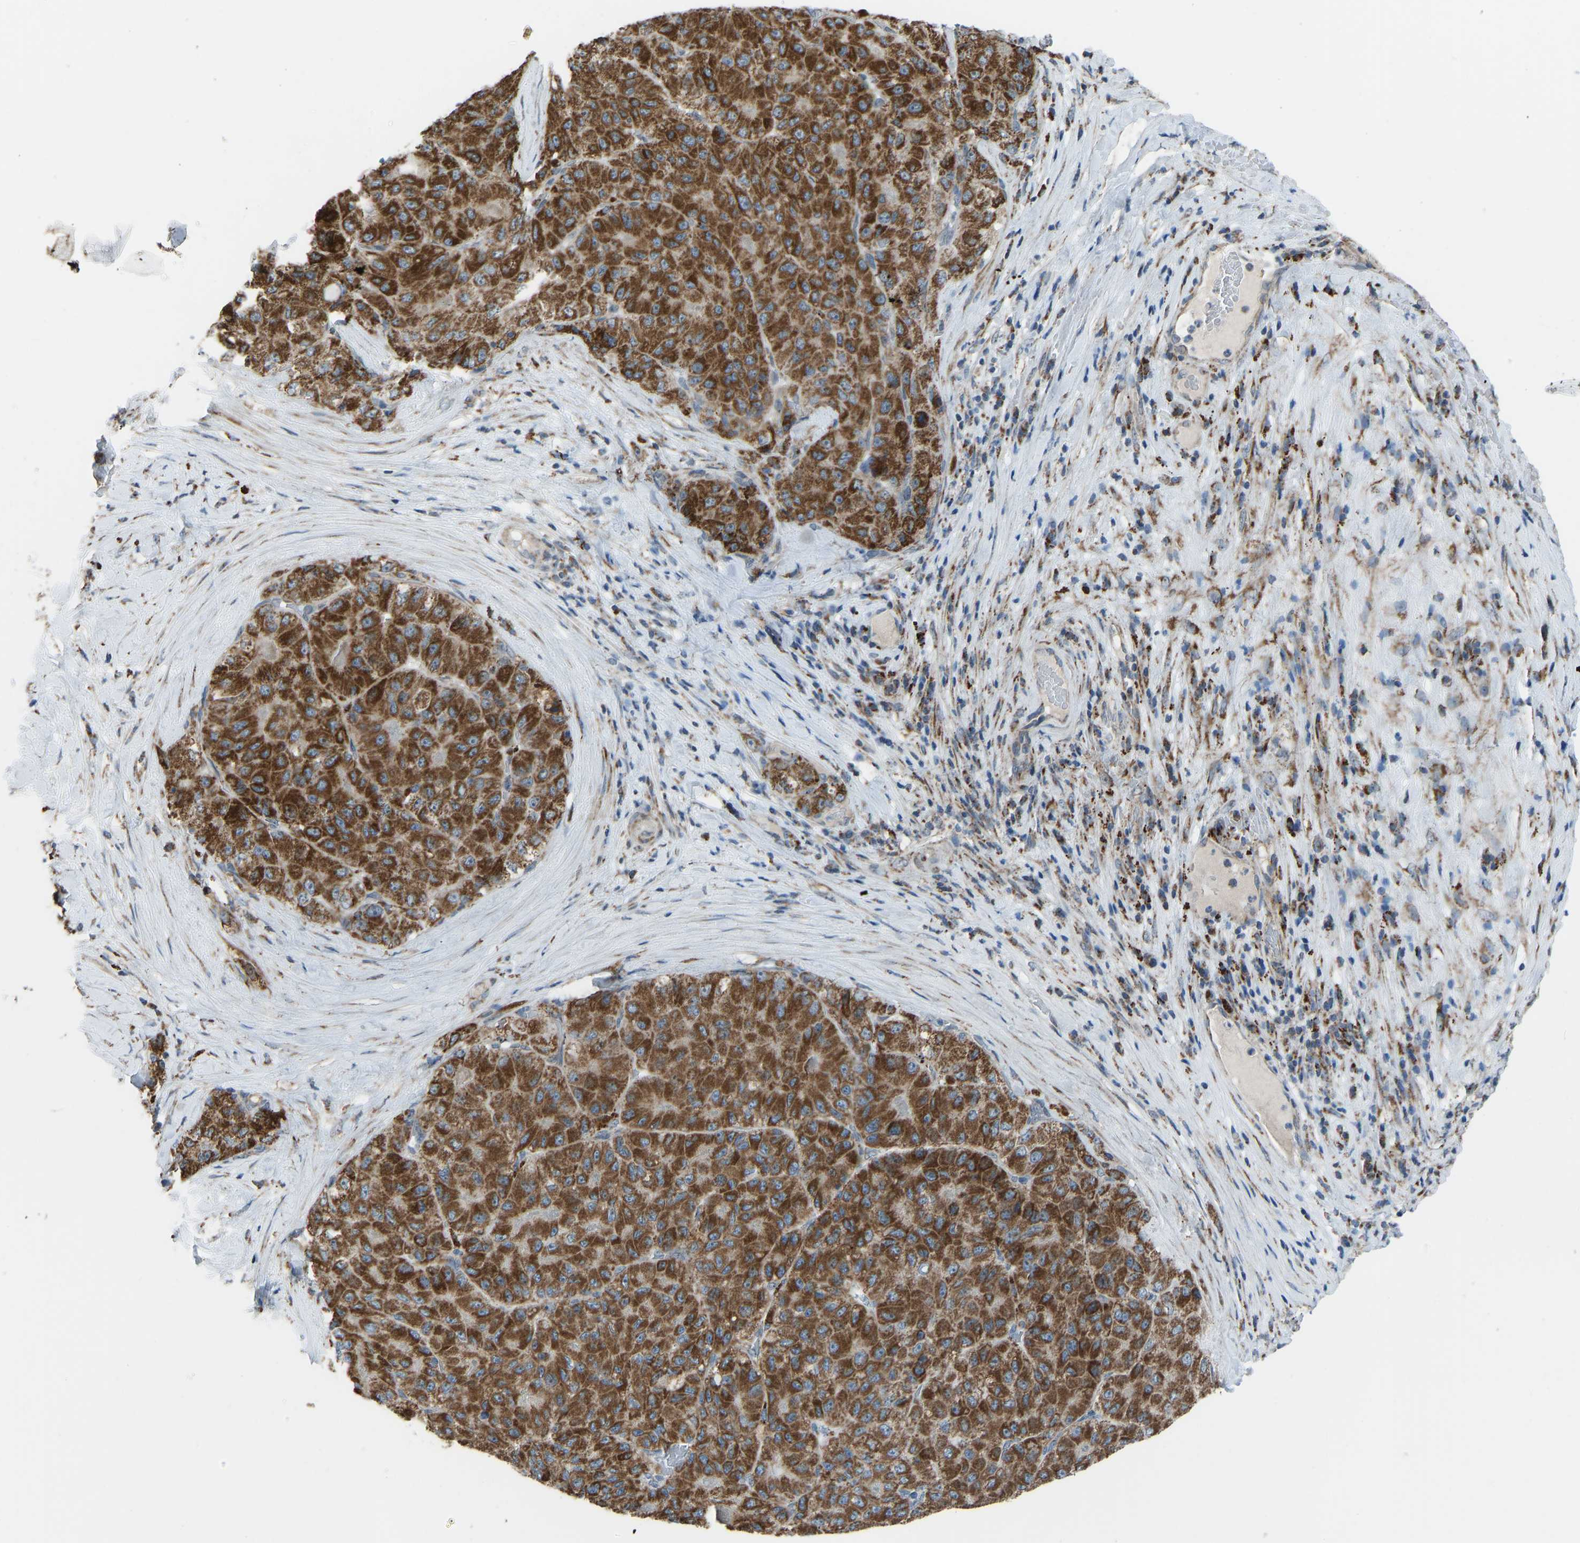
{"staining": {"intensity": "strong", "quantity": ">75%", "location": "cytoplasmic/membranous"}, "tissue": "liver cancer", "cell_type": "Tumor cells", "image_type": "cancer", "snomed": [{"axis": "morphology", "description": "Carcinoma, Hepatocellular, NOS"}, {"axis": "topography", "description": "Liver"}], "caption": "A high amount of strong cytoplasmic/membranous staining is appreciated in approximately >75% of tumor cells in liver cancer (hepatocellular carcinoma) tissue.", "gene": "SMIM20", "patient": {"sex": "male", "age": 80}}